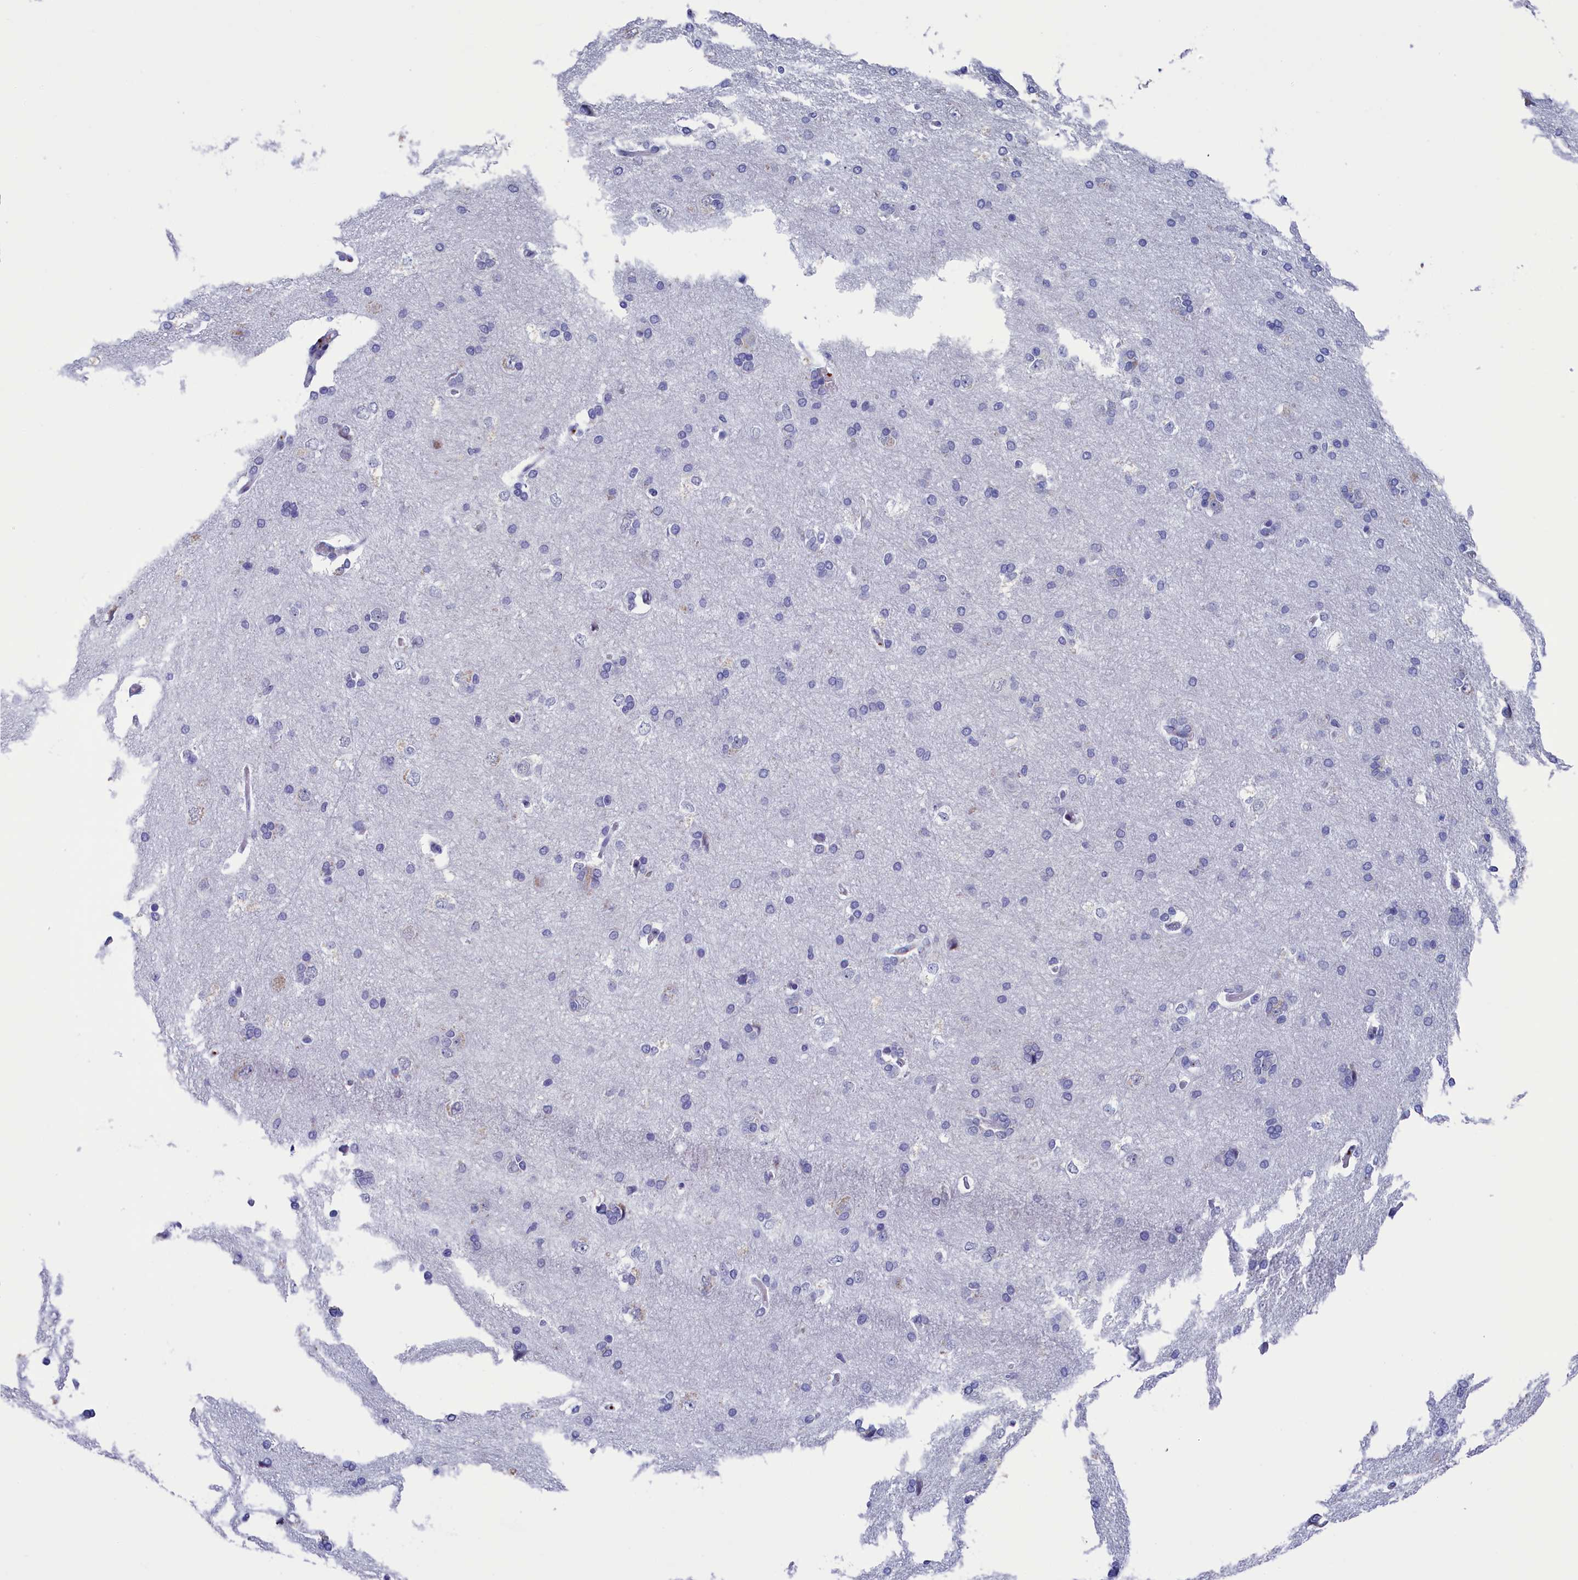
{"staining": {"intensity": "negative", "quantity": "none", "location": "none"}, "tissue": "cerebral cortex", "cell_type": "Endothelial cells", "image_type": "normal", "snomed": [{"axis": "morphology", "description": "Normal tissue, NOS"}, {"axis": "topography", "description": "Cerebral cortex"}], "caption": "This is a micrograph of IHC staining of normal cerebral cortex, which shows no staining in endothelial cells. (Stains: DAB immunohistochemistry with hematoxylin counter stain, Microscopy: brightfield microscopy at high magnification).", "gene": "AIFM2", "patient": {"sex": "male", "age": 62}}